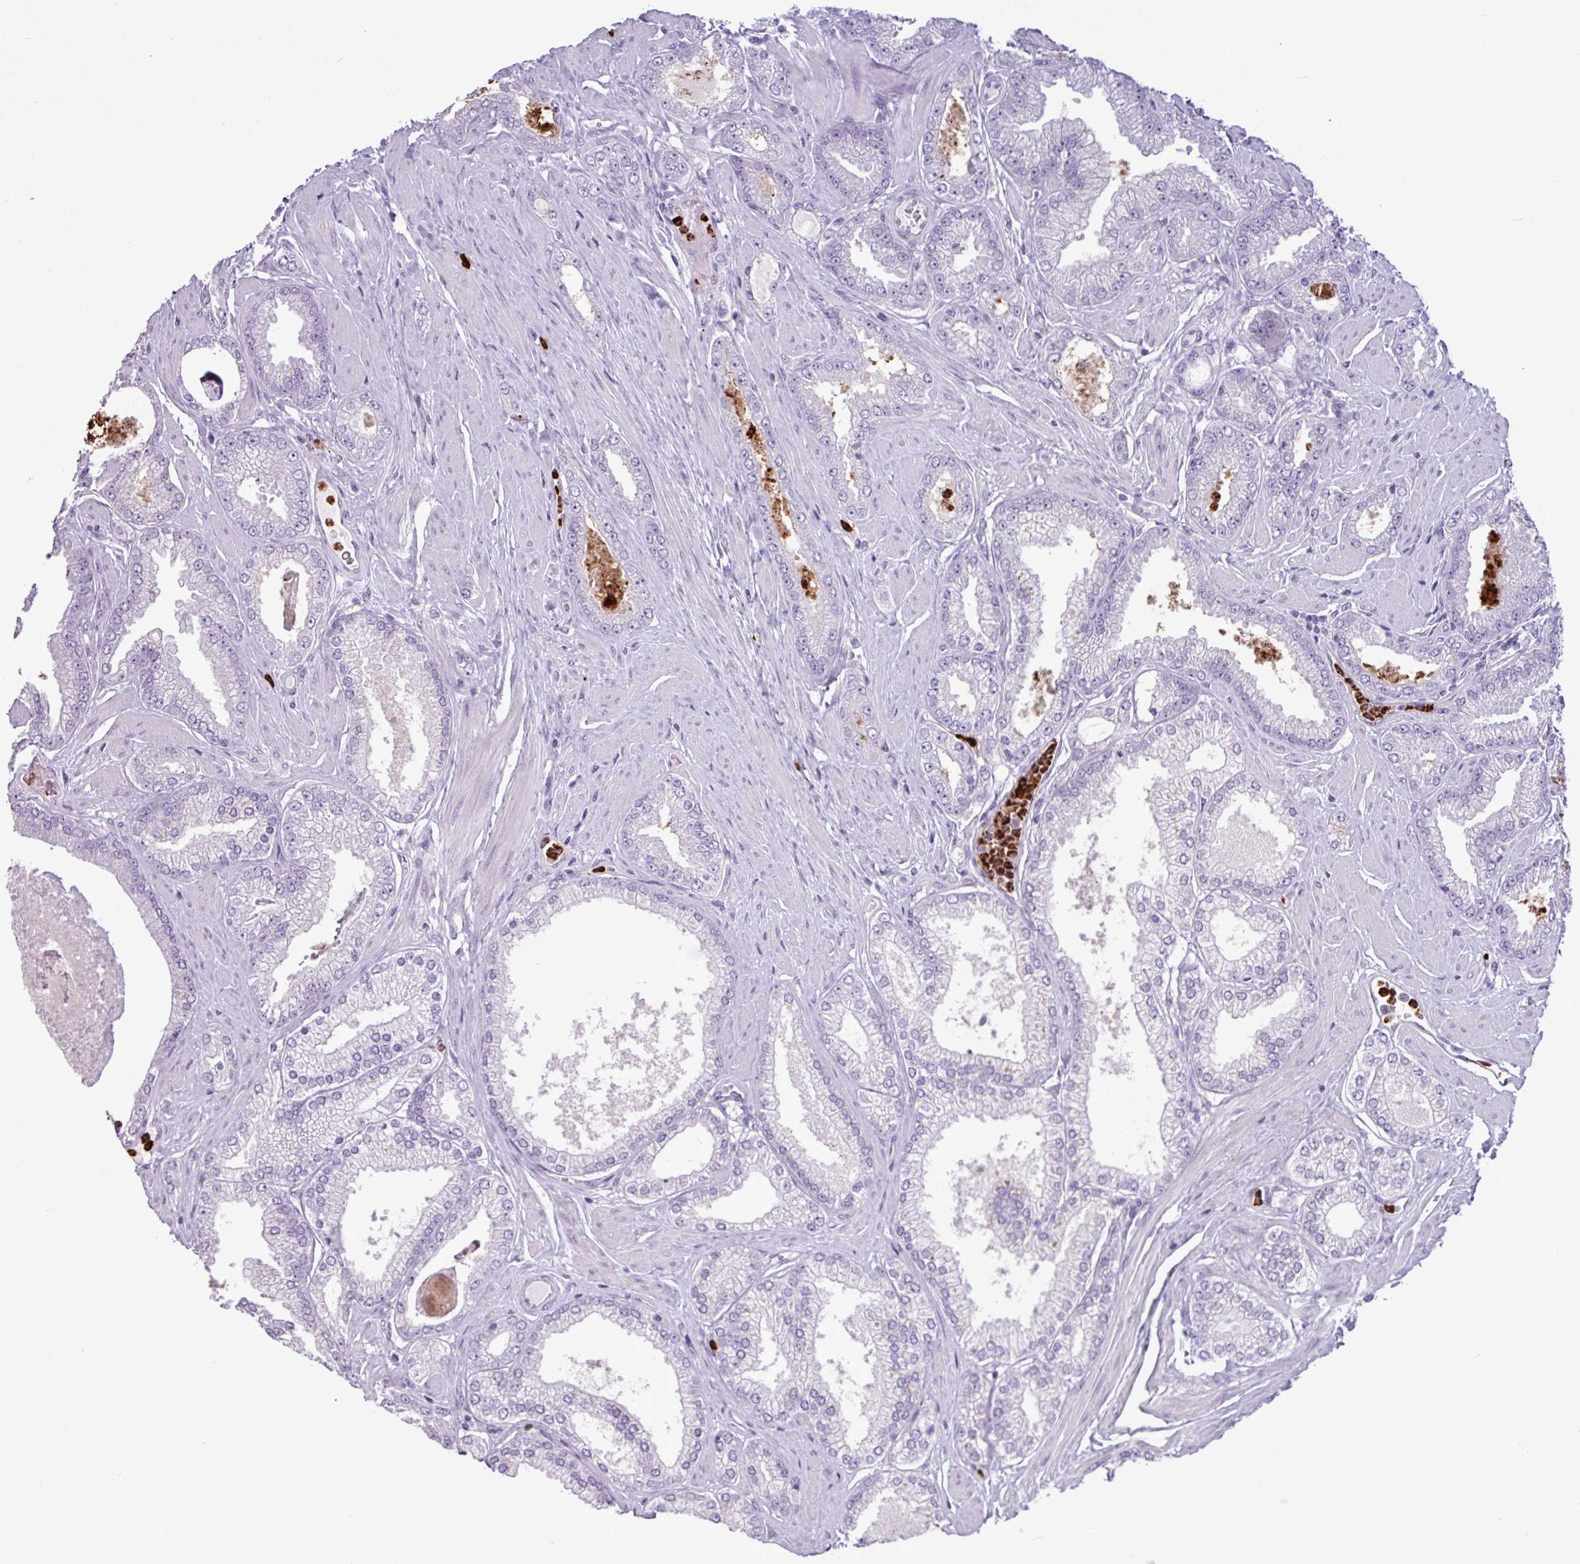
{"staining": {"intensity": "negative", "quantity": "none", "location": "none"}, "tissue": "prostate cancer", "cell_type": "Tumor cells", "image_type": "cancer", "snomed": [{"axis": "morphology", "description": "Adenocarcinoma, Low grade"}, {"axis": "topography", "description": "Prostate"}], "caption": "A high-resolution histopathology image shows immunohistochemistry (IHC) staining of prostate cancer, which demonstrates no significant expression in tumor cells.", "gene": "TMEM178A", "patient": {"sex": "male", "age": 42}}